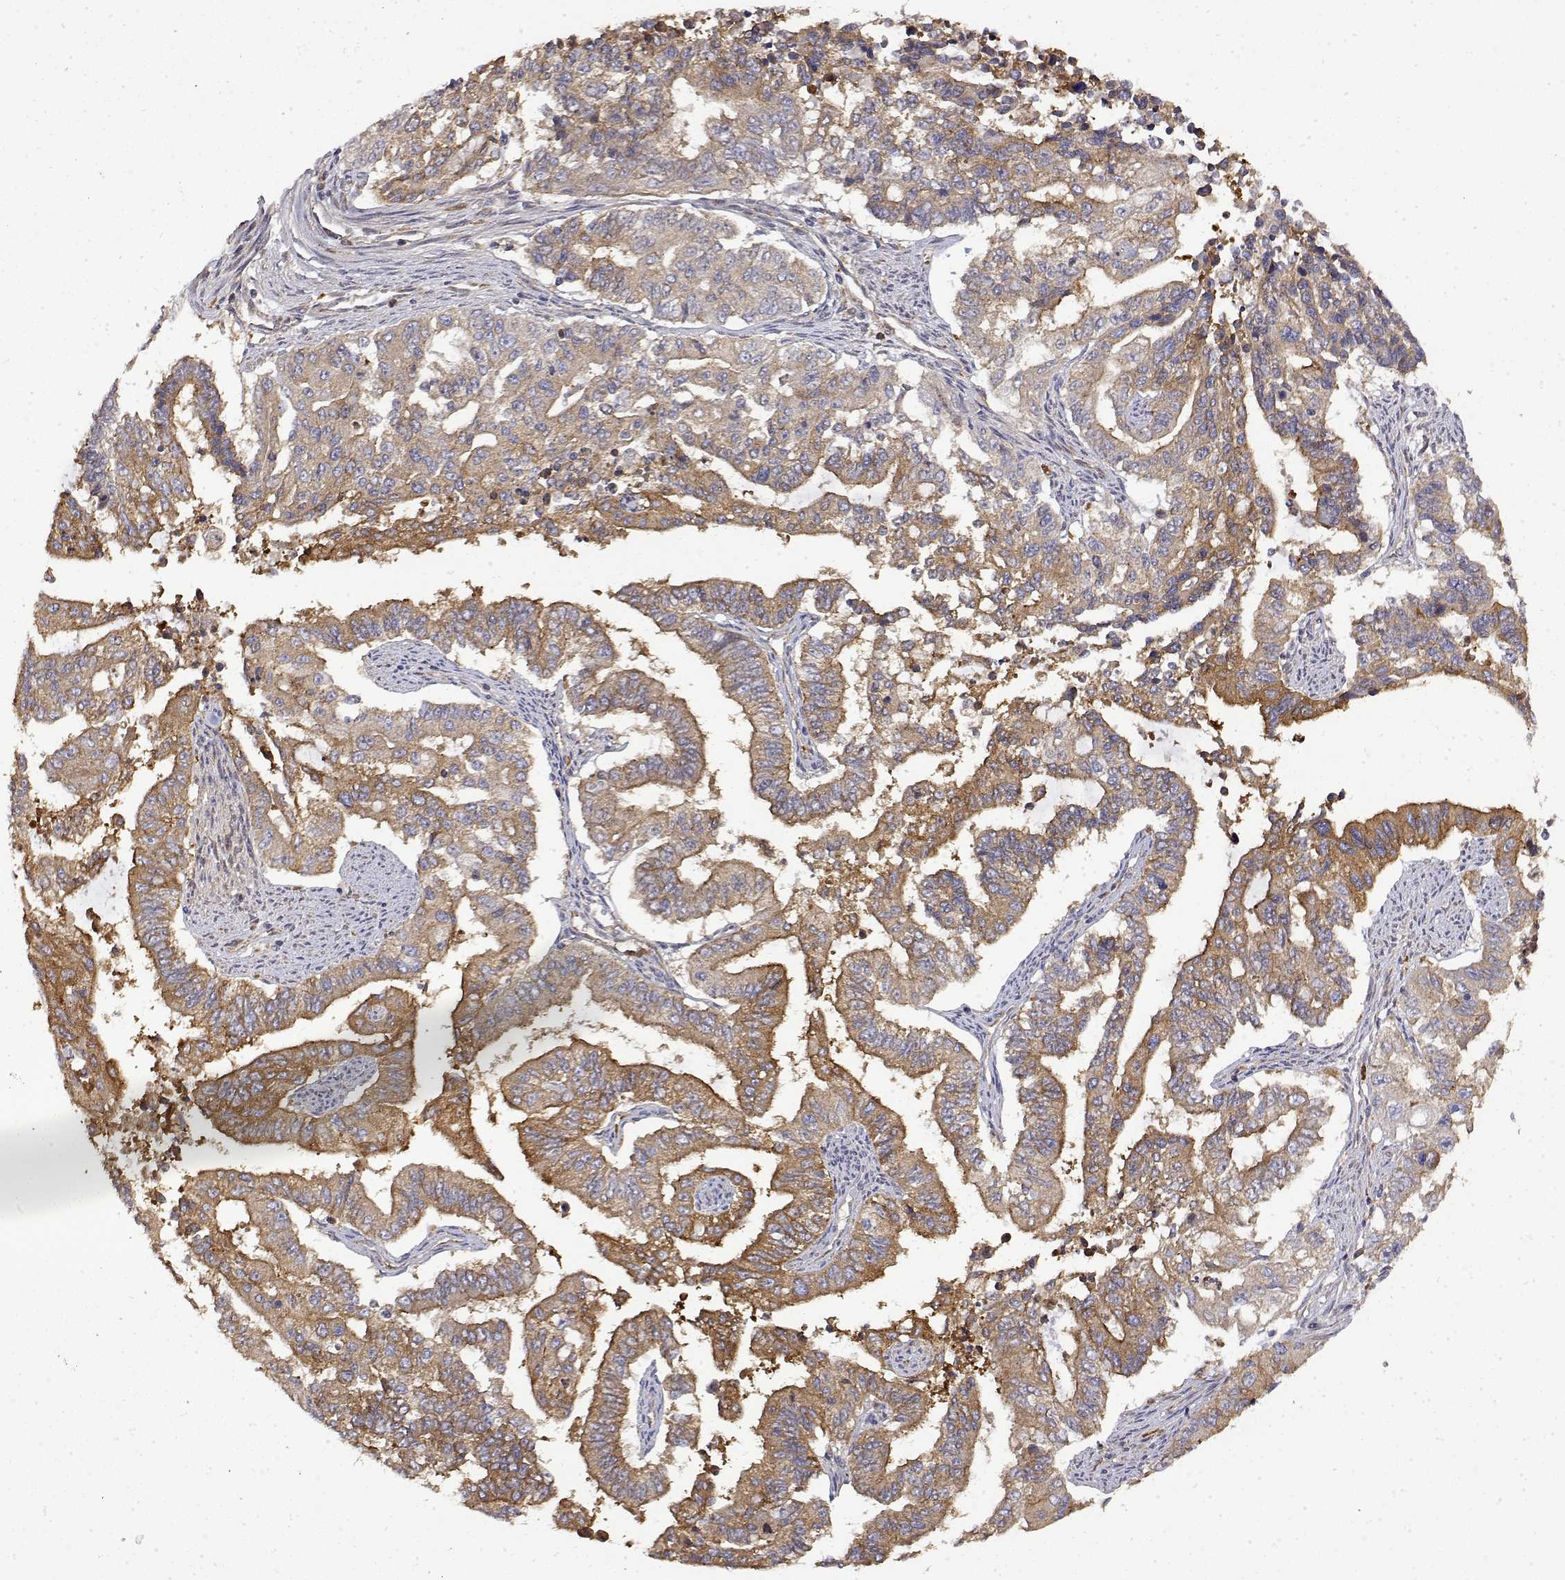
{"staining": {"intensity": "moderate", "quantity": ">75%", "location": "cytoplasmic/membranous"}, "tissue": "endometrial cancer", "cell_type": "Tumor cells", "image_type": "cancer", "snomed": [{"axis": "morphology", "description": "Adenocarcinoma, NOS"}, {"axis": "topography", "description": "Uterus"}], "caption": "Immunohistochemical staining of endometrial adenocarcinoma shows moderate cytoplasmic/membranous protein expression in approximately >75% of tumor cells. (DAB (3,3'-diaminobenzidine) = brown stain, brightfield microscopy at high magnification).", "gene": "PACSIN2", "patient": {"sex": "female", "age": 59}}